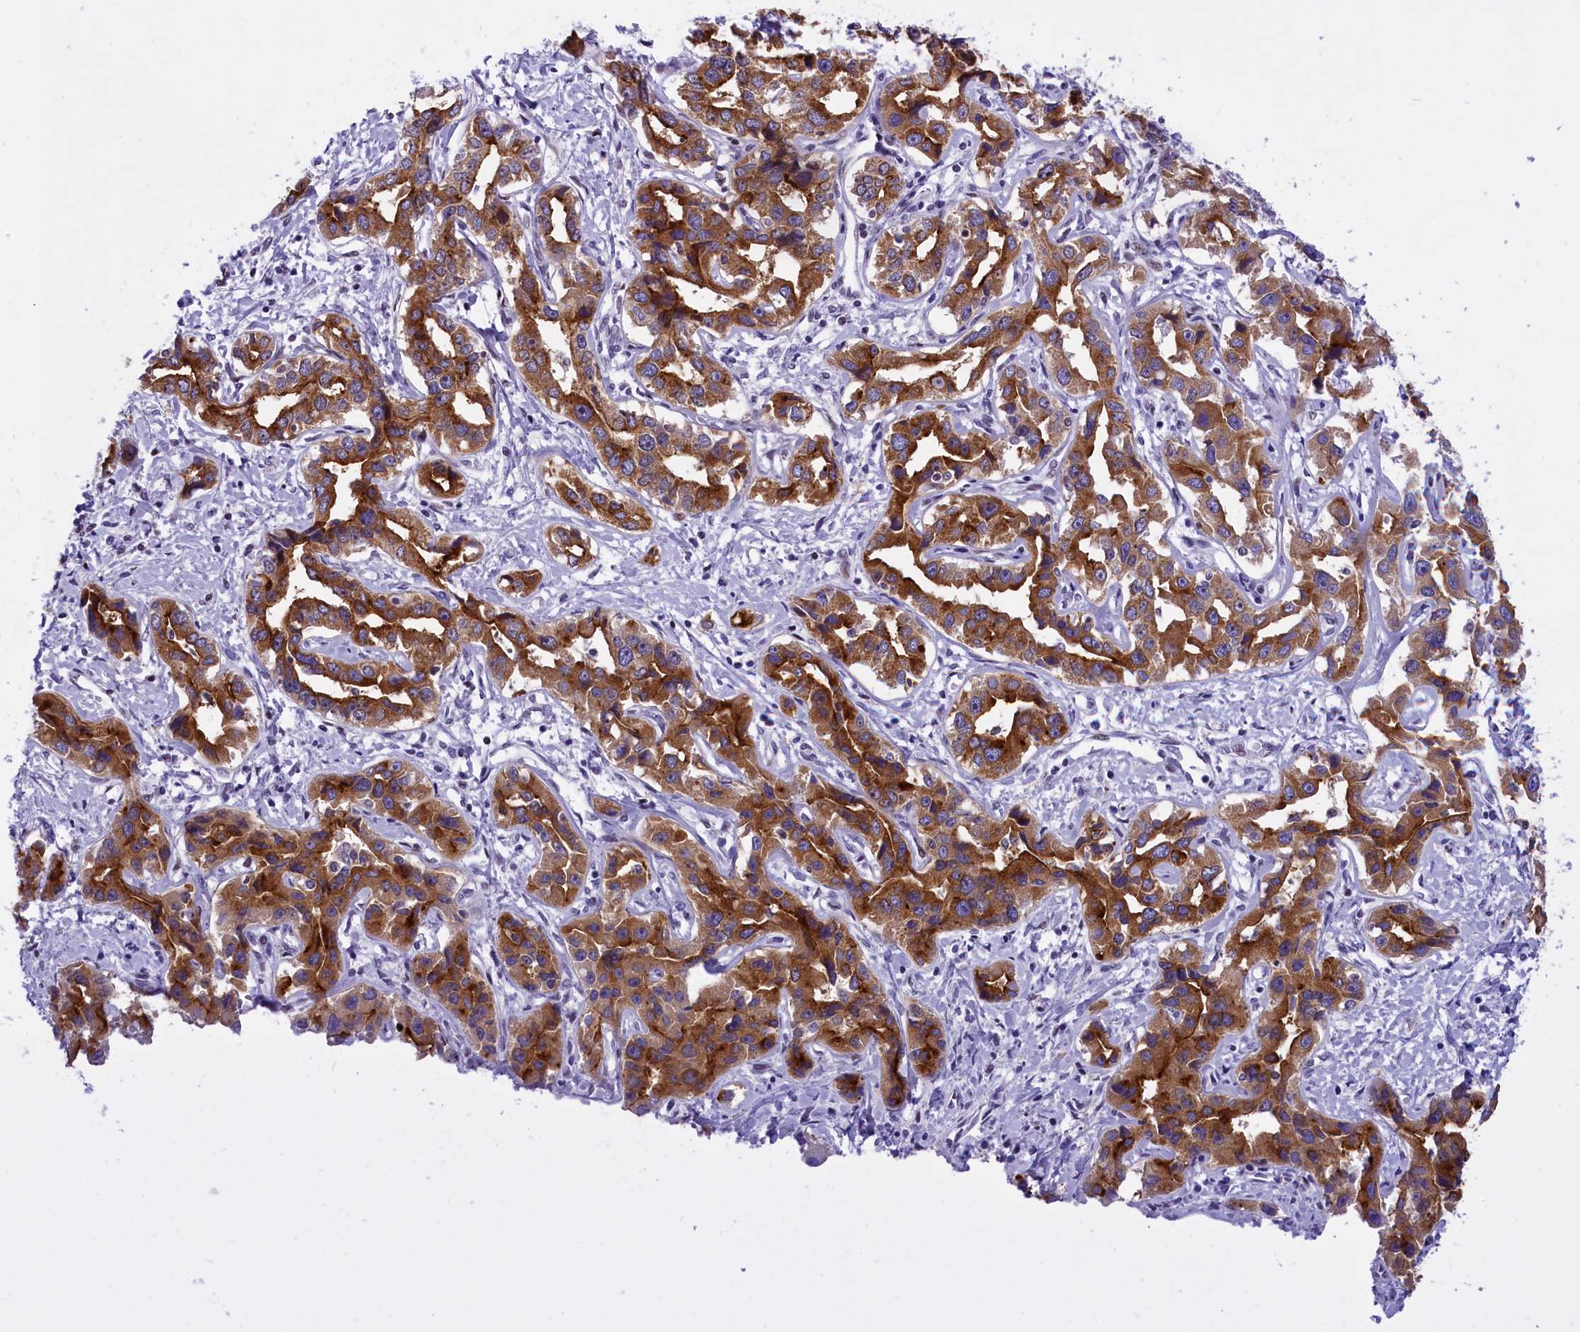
{"staining": {"intensity": "strong", "quantity": ">75%", "location": "cytoplasmic/membranous"}, "tissue": "liver cancer", "cell_type": "Tumor cells", "image_type": "cancer", "snomed": [{"axis": "morphology", "description": "Cholangiocarcinoma"}, {"axis": "topography", "description": "Liver"}], "caption": "Liver cholangiocarcinoma stained with a brown dye displays strong cytoplasmic/membranous positive positivity in about >75% of tumor cells.", "gene": "SPIRE2", "patient": {"sex": "male", "age": 59}}